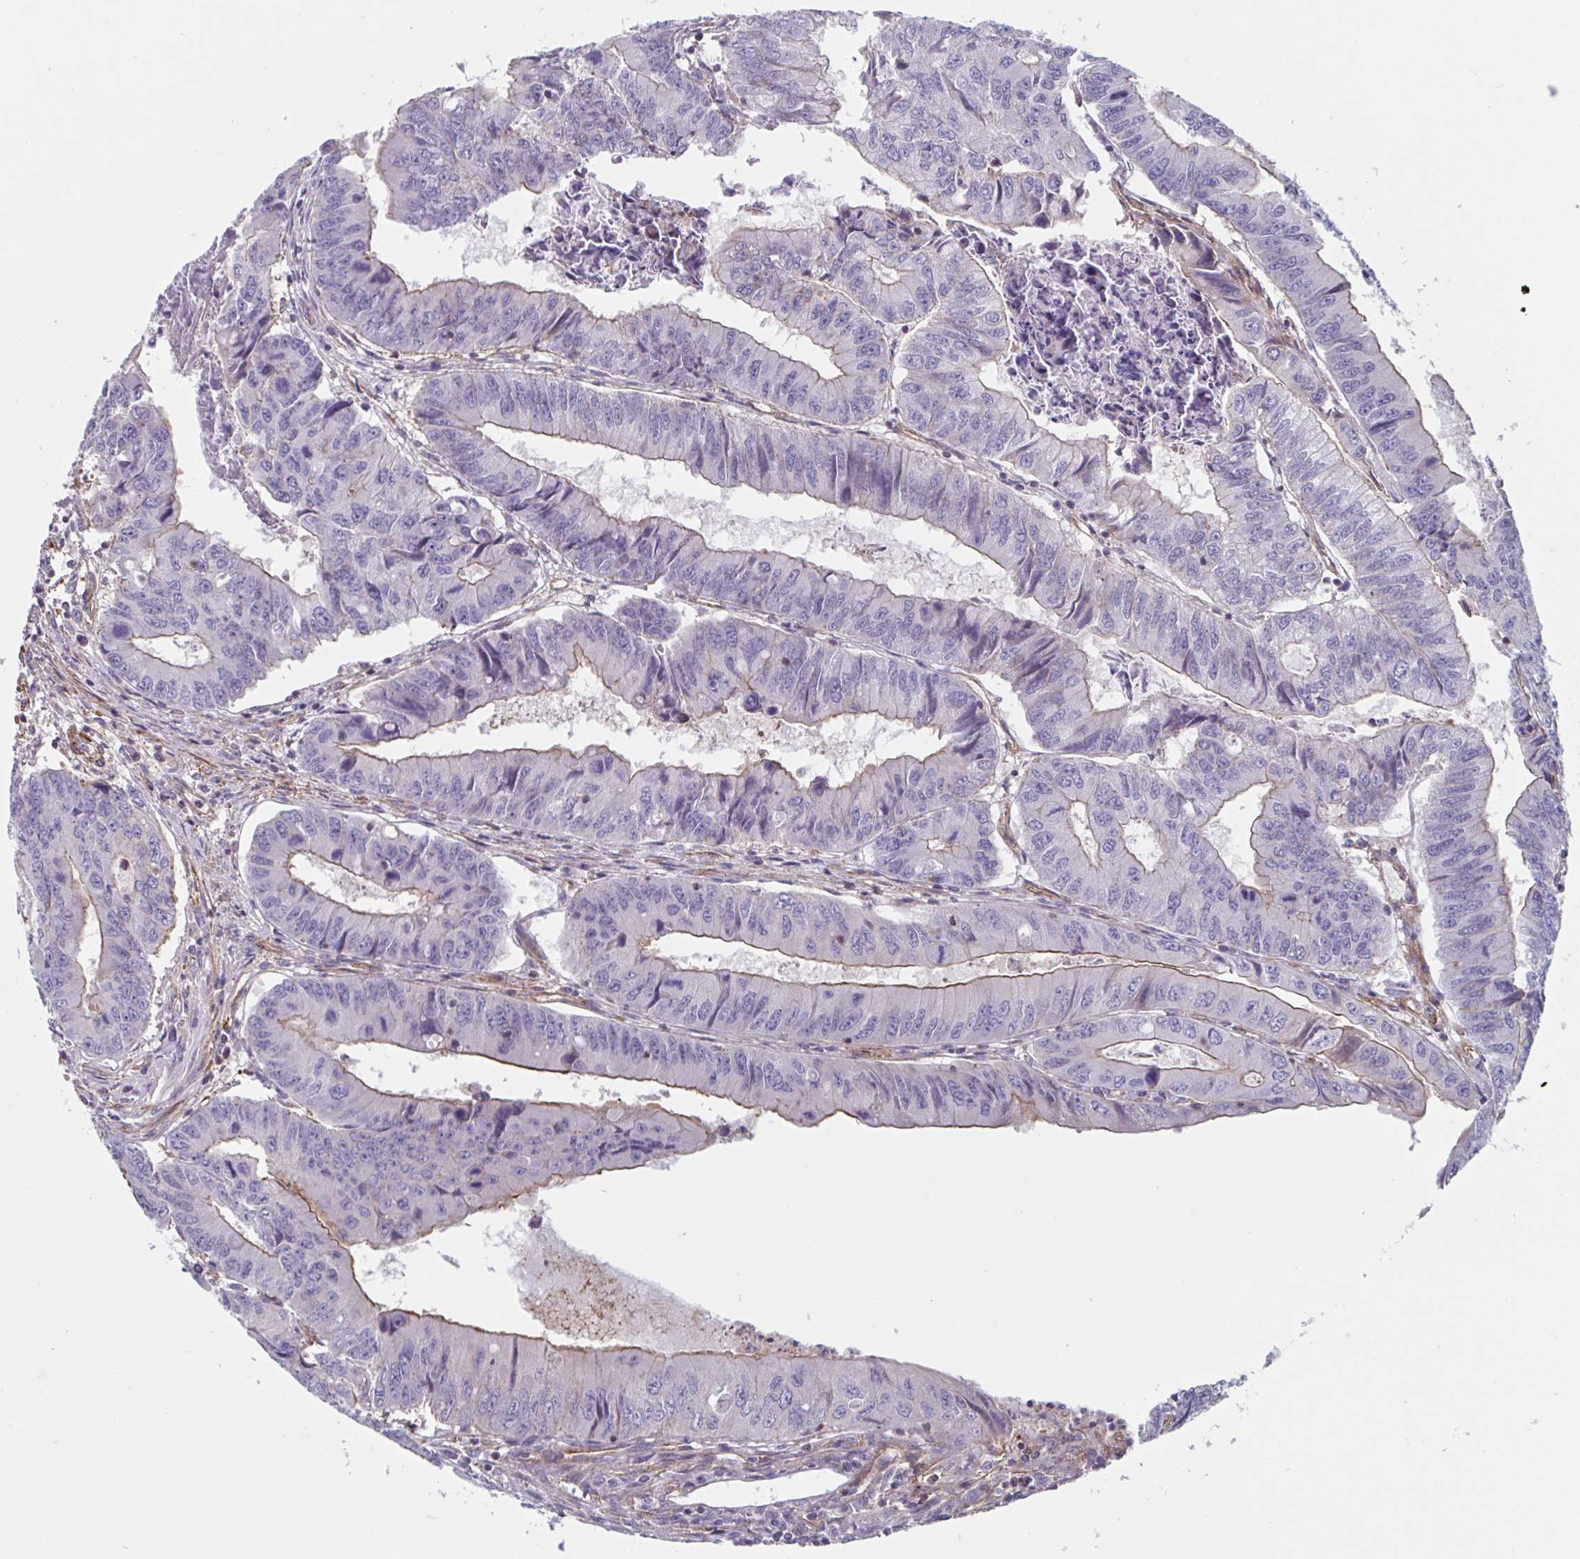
{"staining": {"intensity": "moderate", "quantity": "<25%", "location": "cytoplasmic/membranous"}, "tissue": "colorectal cancer", "cell_type": "Tumor cells", "image_type": "cancer", "snomed": [{"axis": "morphology", "description": "Adenocarcinoma, NOS"}, {"axis": "topography", "description": "Colon"}], "caption": "An image showing moderate cytoplasmic/membranous staining in about <25% of tumor cells in colorectal cancer (adenocarcinoma), as visualized by brown immunohistochemical staining.", "gene": "SHISA7", "patient": {"sex": "male", "age": 53}}